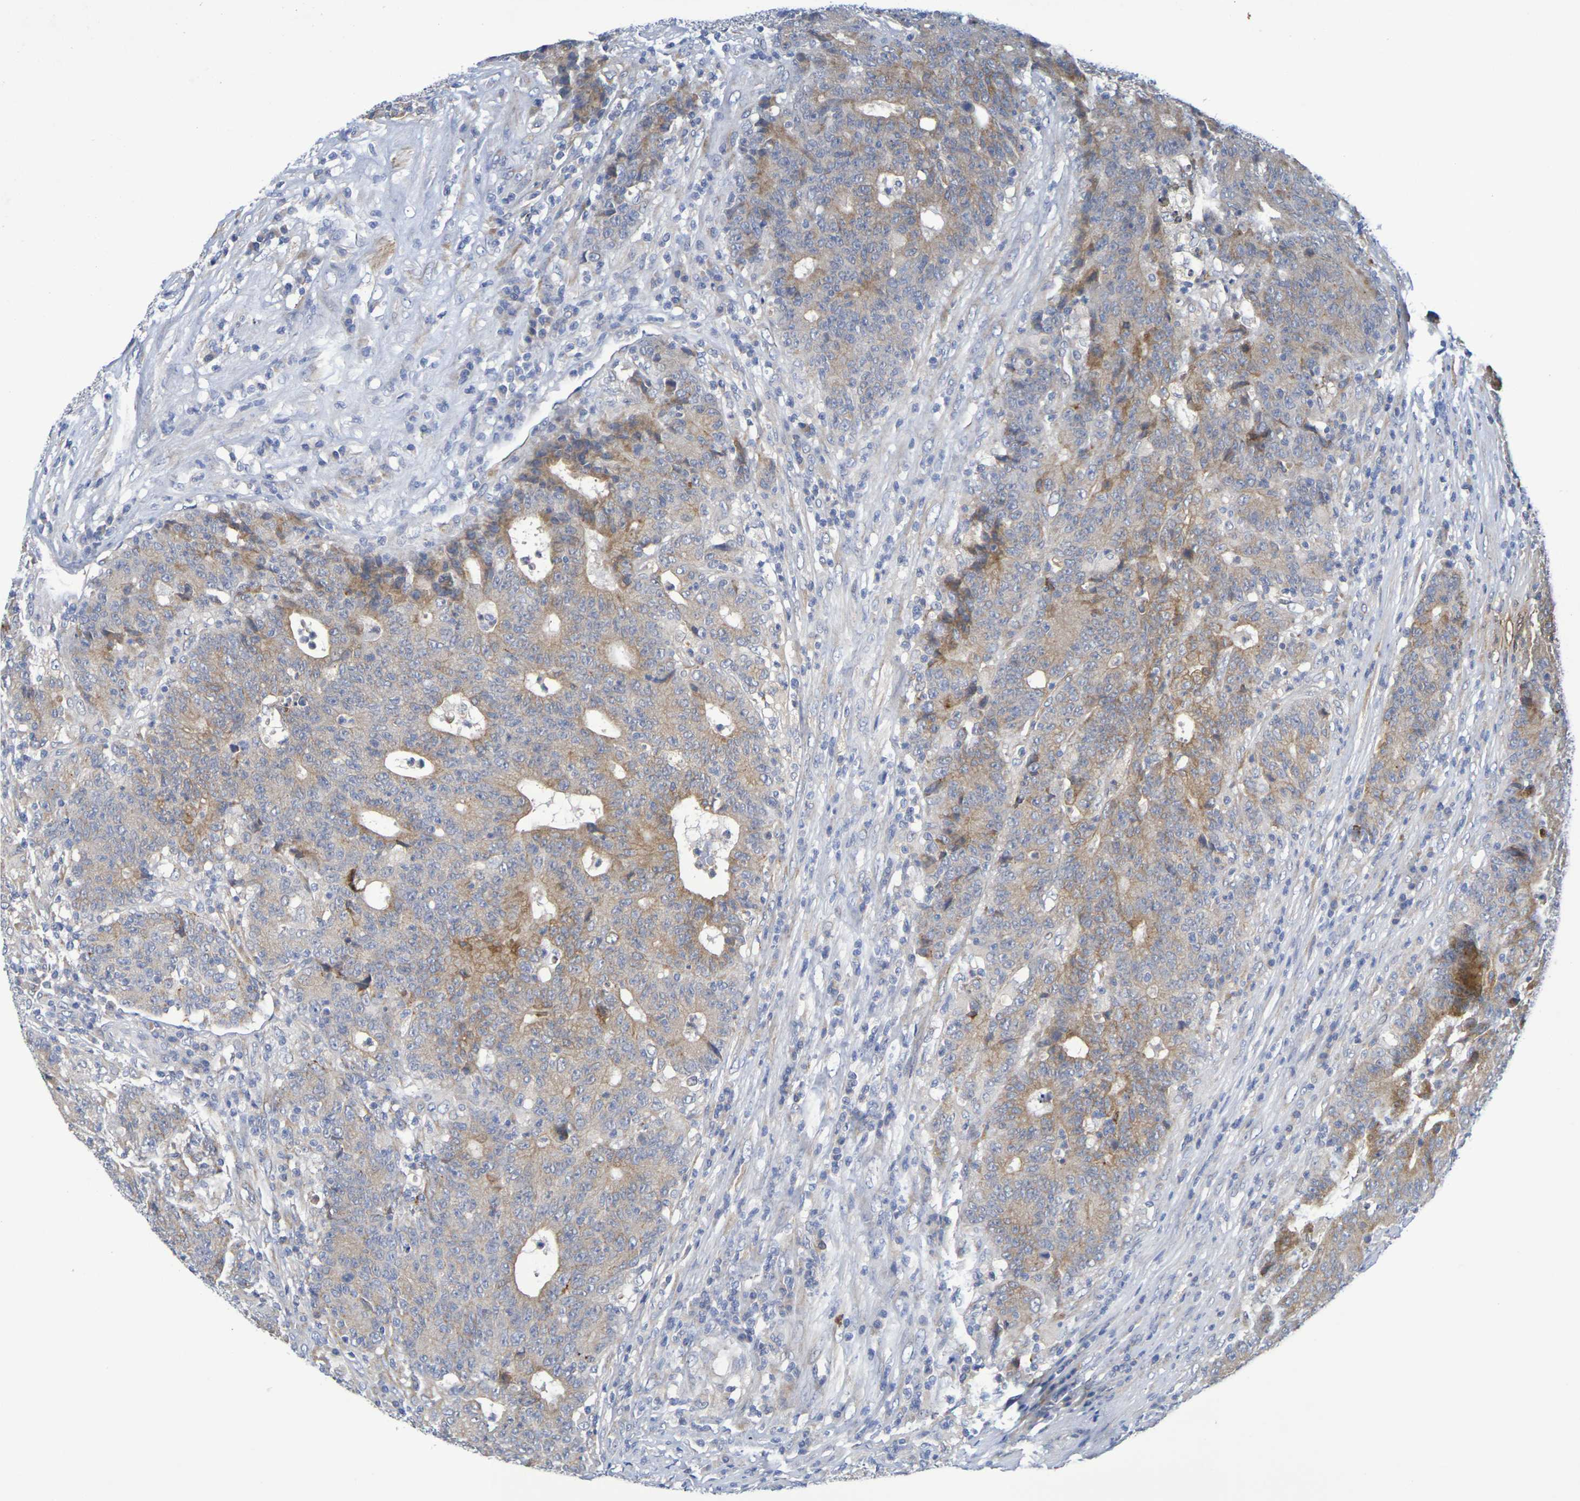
{"staining": {"intensity": "moderate", "quantity": "25%-75%", "location": "cytoplasmic/membranous"}, "tissue": "colorectal cancer", "cell_type": "Tumor cells", "image_type": "cancer", "snomed": [{"axis": "morphology", "description": "Normal tissue, NOS"}, {"axis": "morphology", "description": "Adenocarcinoma, NOS"}, {"axis": "topography", "description": "Colon"}], "caption": "Immunohistochemical staining of human colorectal adenocarcinoma exhibits moderate cytoplasmic/membranous protein positivity in about 25%-75% of tumor cells.", "gene": "SDC4", "patient": {"sex": "female", "age": 75}}